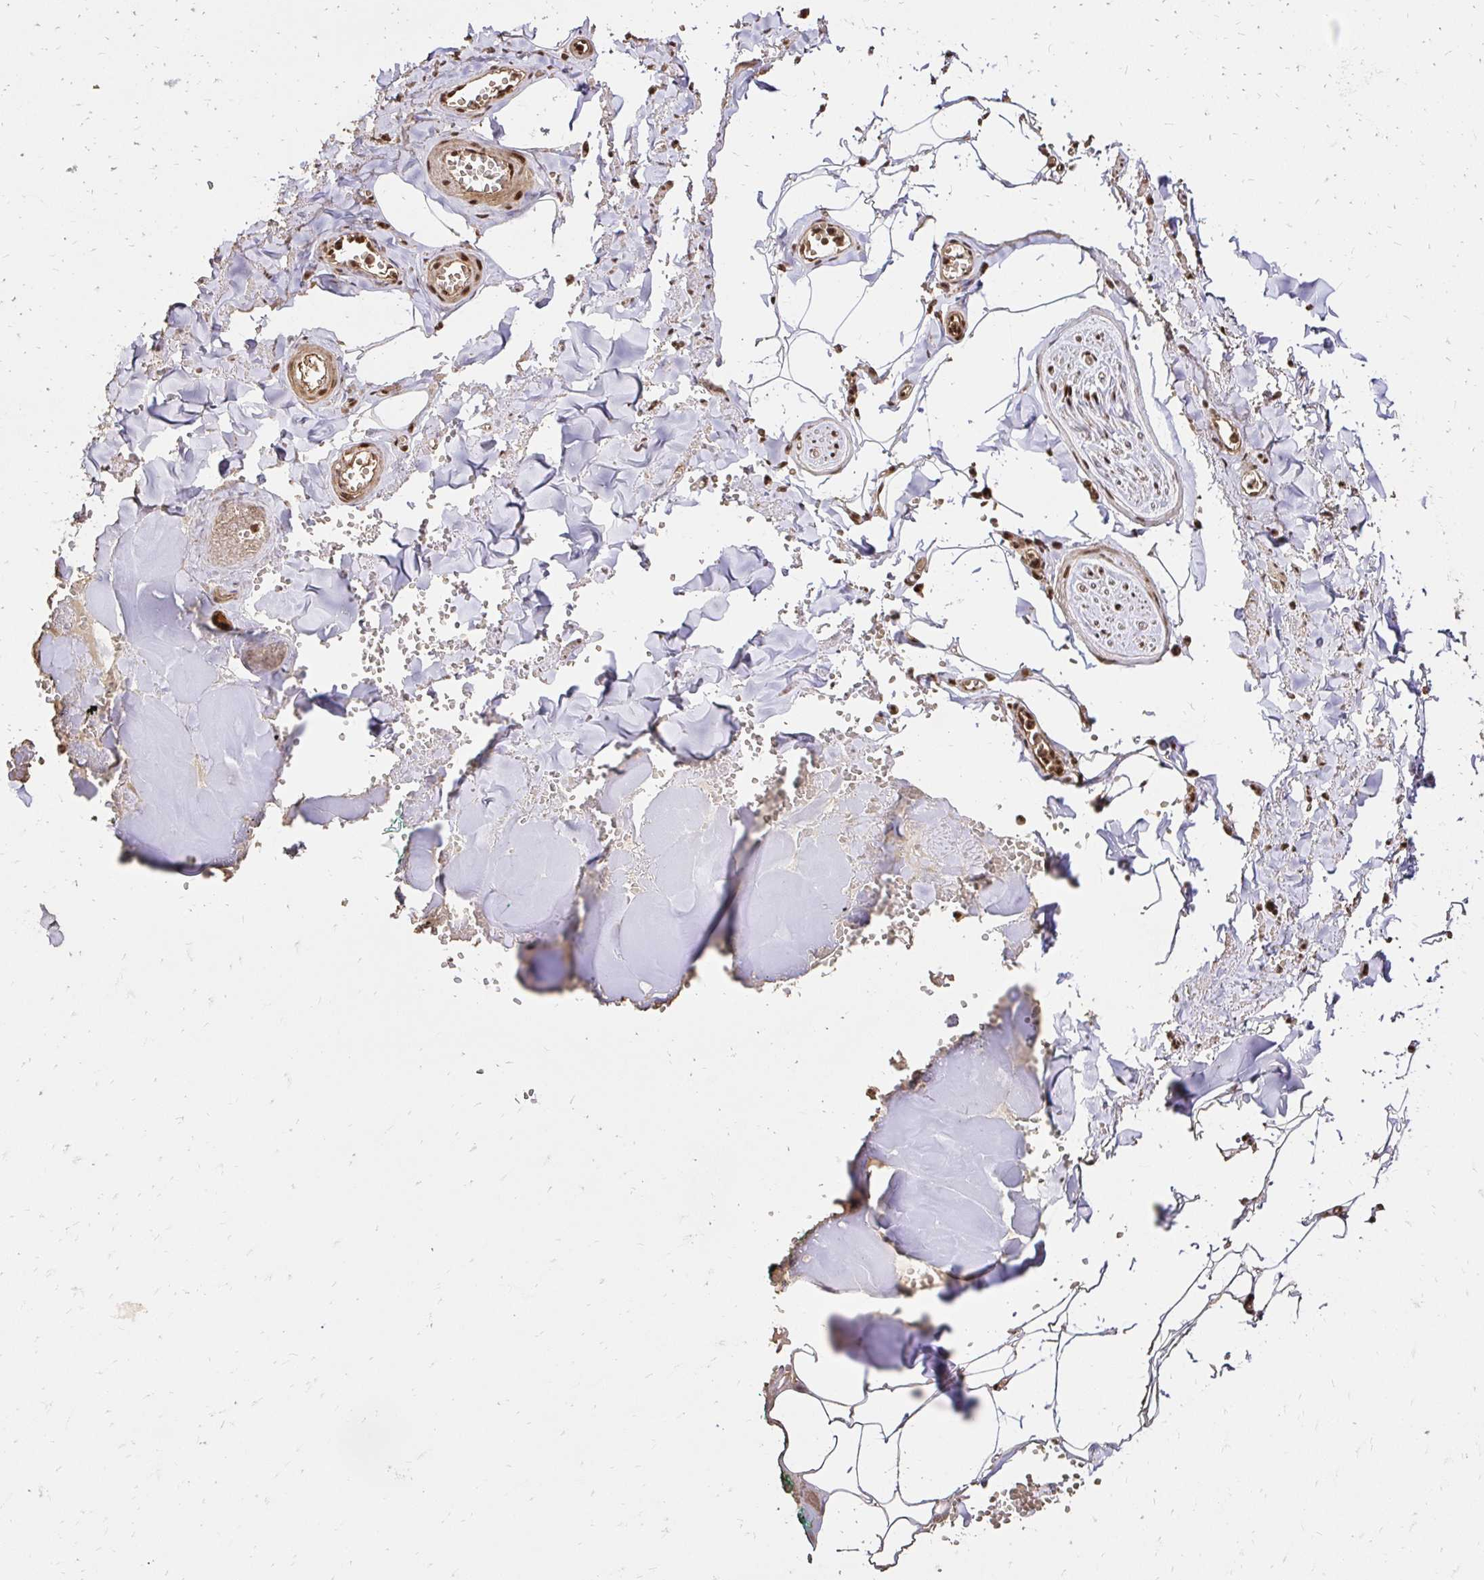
{"staining": {"intensity": "moderate", "quantity": ">75%", "location": "cytoplasmic/membranous,nuclear"}, "tissue": "adipose tissue", "cell_type": "Adipocytes", "image_type": "normal", "snomed": [{"axis": "morphology", "description": "Normal tissue, NOS"}, {"axis": "topography", "description": "Vulva"}, {"axis": "topography", "description": "Peripheral nerve tissue"}], "caption": "Immunohistochemistry photomicrograph of normal adipose tissue stained for a protein (brown), which demonstrates medium levels of moderate cytoplasmic/membranous,nuclear positivity in approximately >75% of adipocytes.", "gene": "GLYR1", "patient": {"sex": "female", "age": 66}}